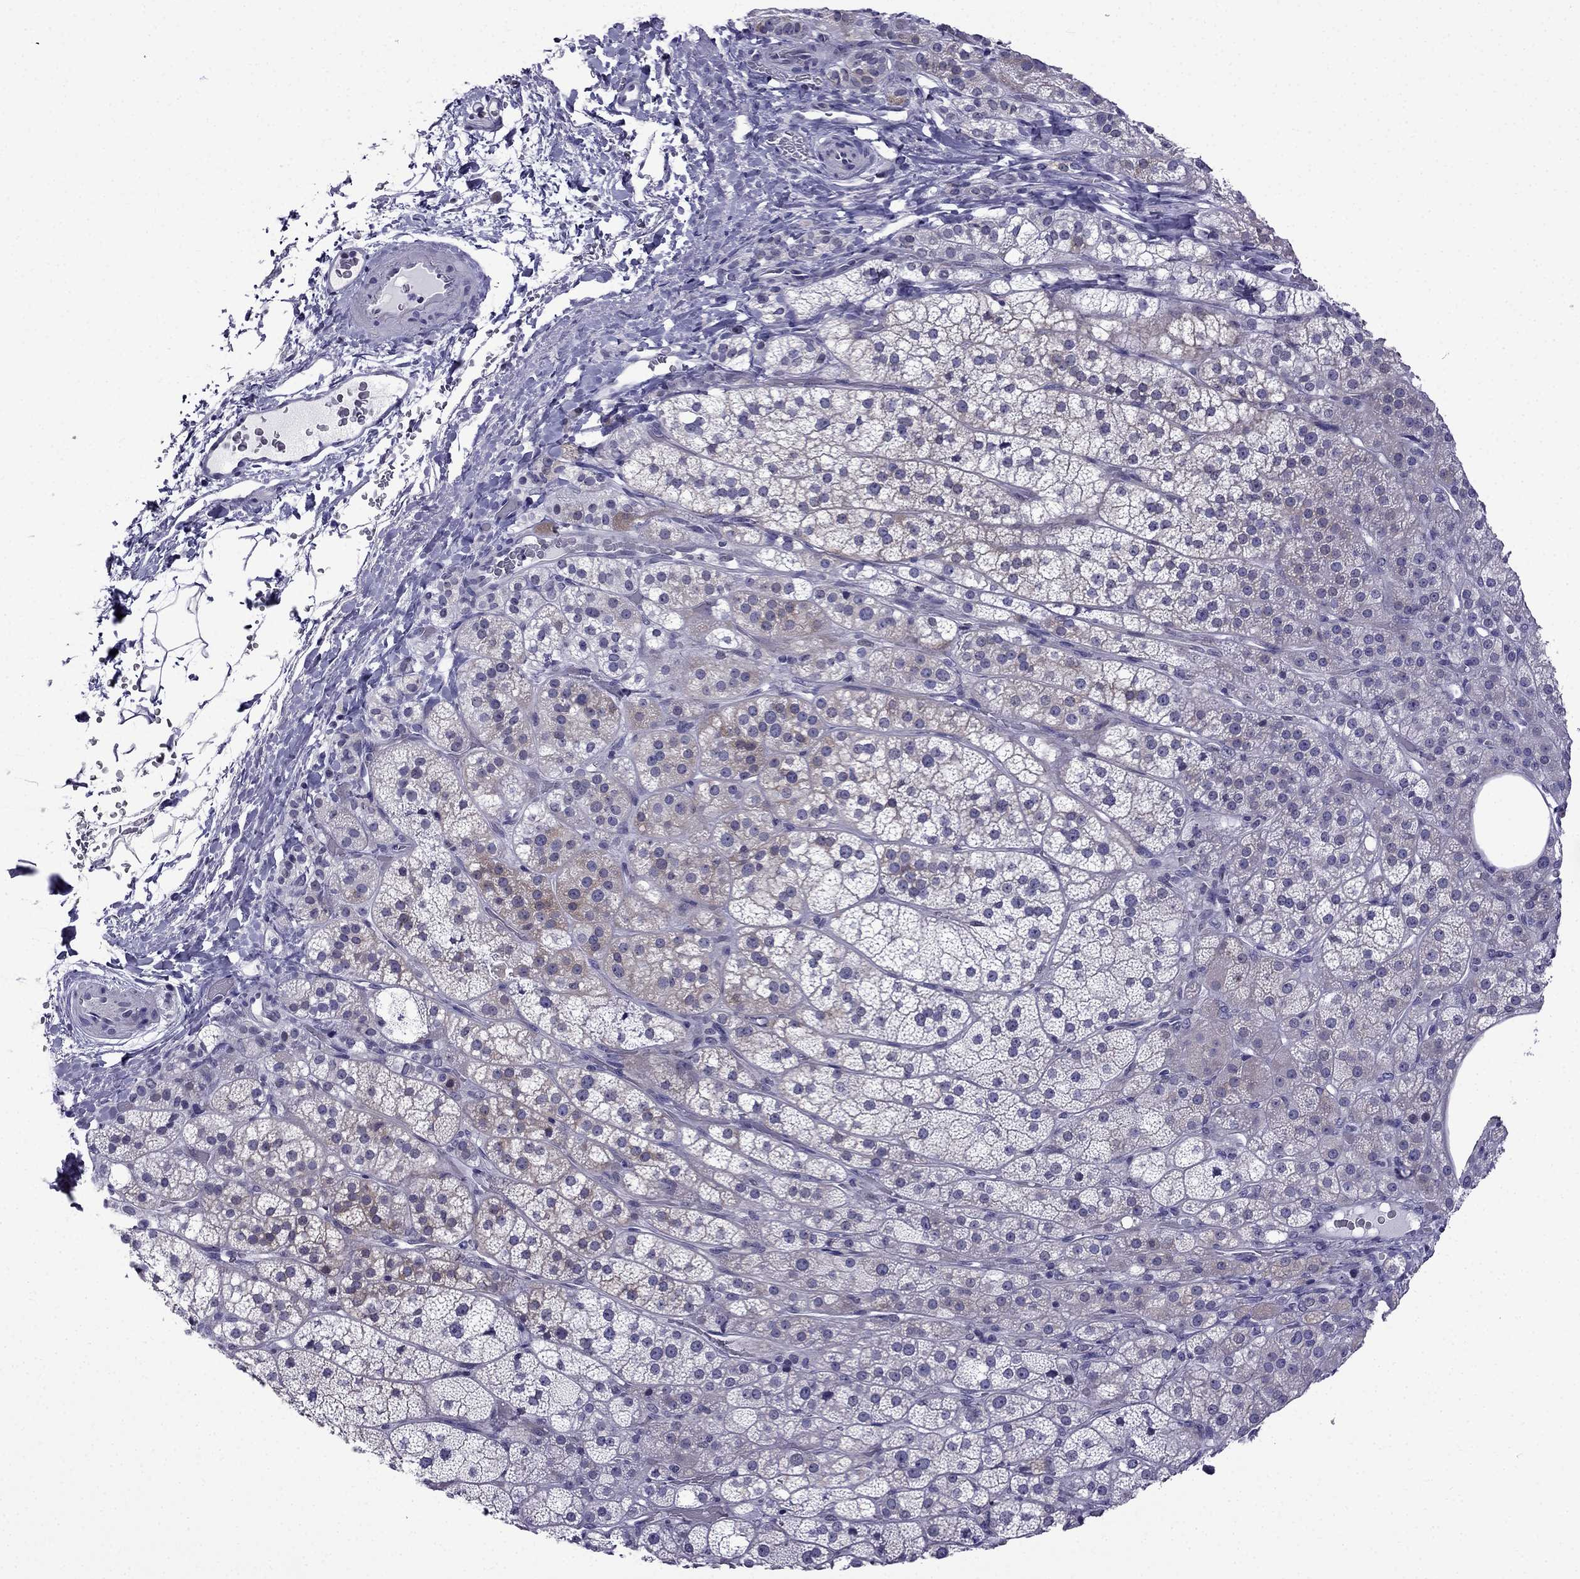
{"staining": {"intensity": "weak", "quantity": "25%-75%", "location": "cytoplasmic/membranous"}, "tissue": "adrenal gland", "cell_type": "Glandular cells", "image_type": "normal", "snomed": [{"axis": "morphology", "description": "Normal tissue, NOS"}, {"axis": "topography", "description": "Adrenal gland"}], "caption": "This is an image of immunohistochemistry staining of normal adrenal gland, which shows weak staining in the cytoplasmic/membranous of glandular cells.", "gene": "POM121L12", "patient": {"sex": "female", "age": 60}}